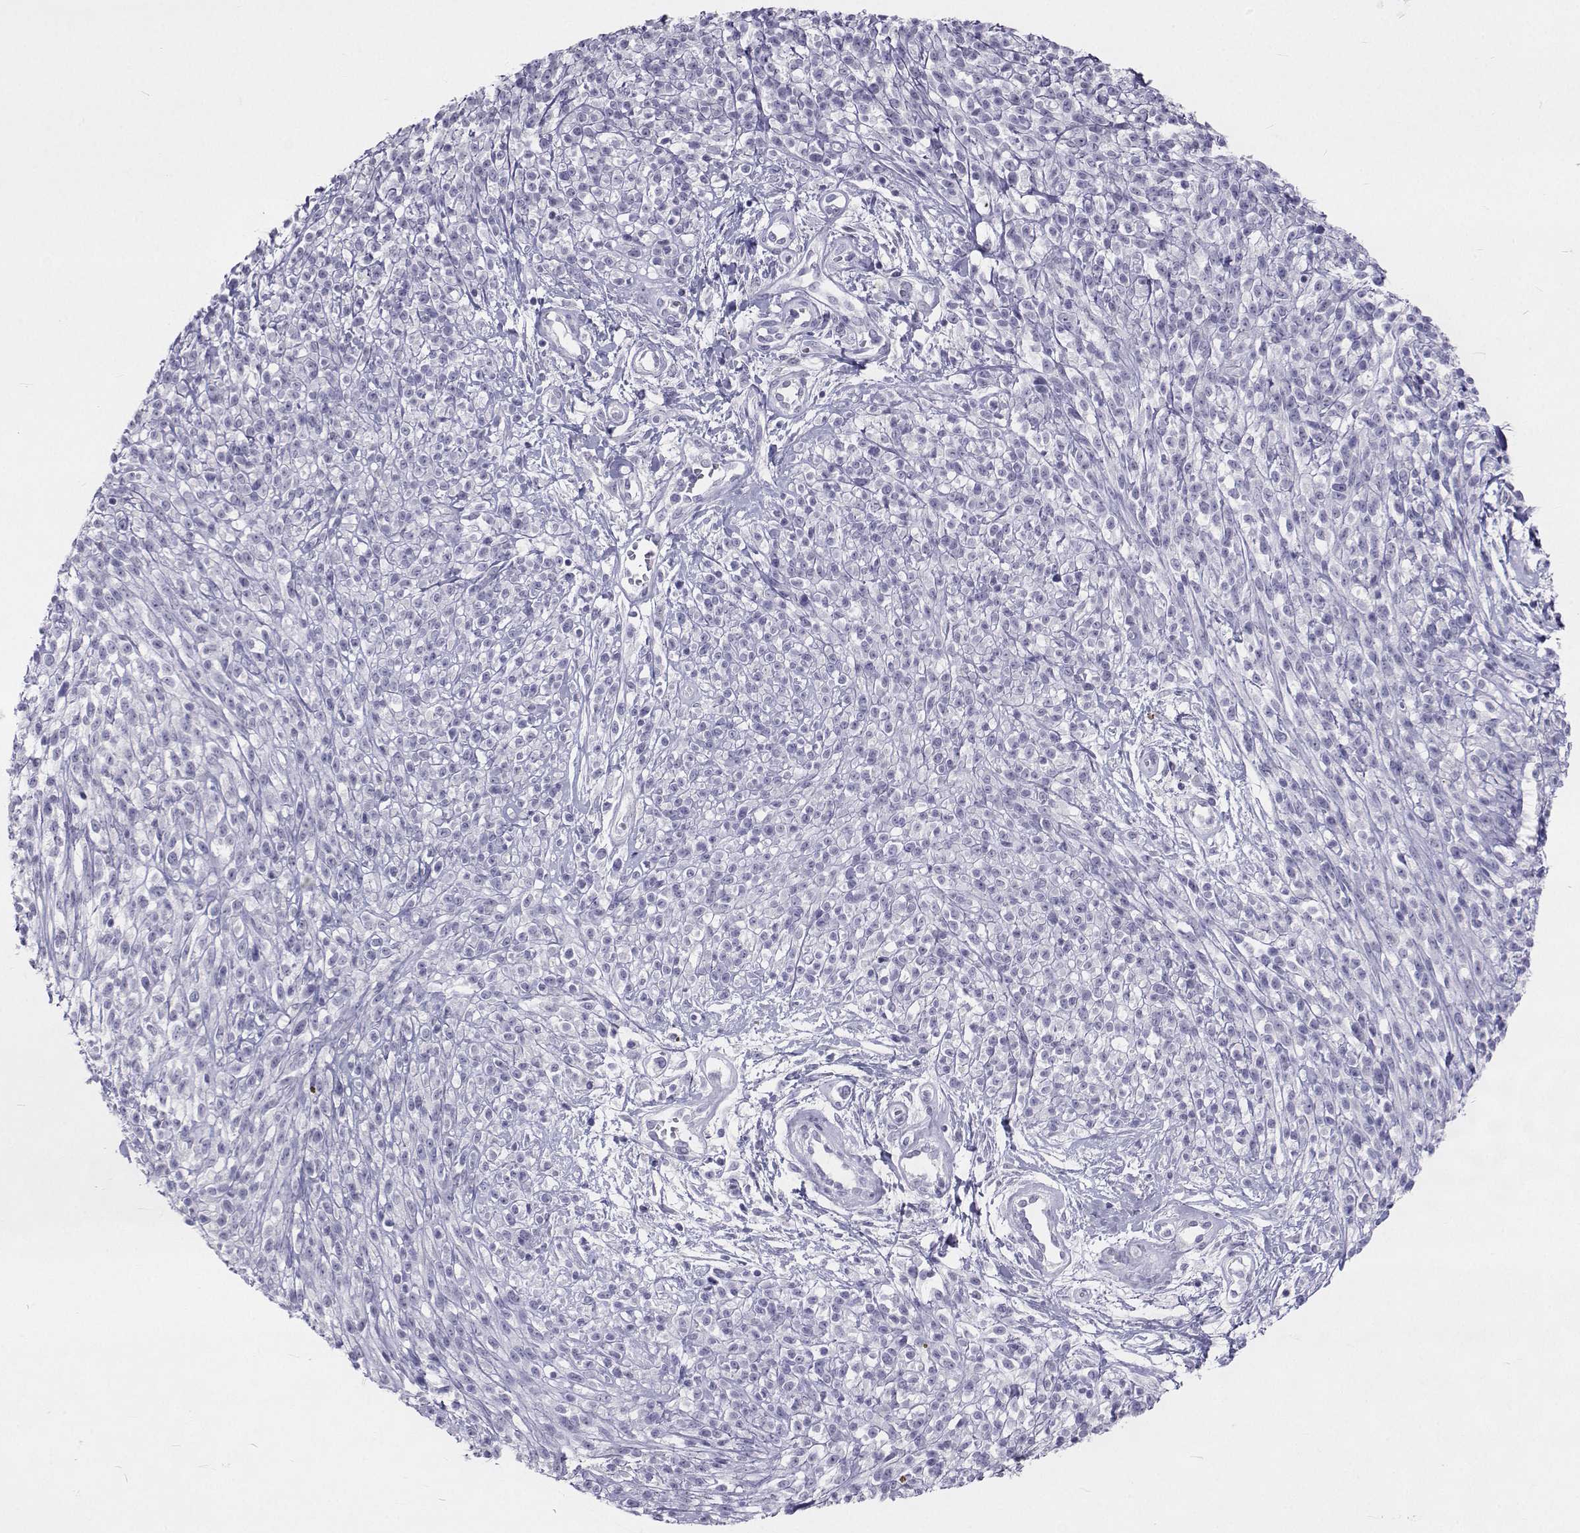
{"staining": {"intensity": "negative", "quantity": "none", "location": "none"}, "tissue": "melanoma", "cell_type": "Tumor cells", "image_type": "cancer", "snomed": [{"axis": "morphology", "description": "Malignant melanoma, NOS"}, {"axis": "topography", "description": "Skin"}, {"axis": "topography", "description": "Skin of trunk"}], "caption": "High power microscopy micrograph of an immunohistochemistry (IHC) histopathology image of melanoma, revealing no significant expression in tumor cells.", "gene": "GALM", "patient": {"sex": "male", "age": 74}}